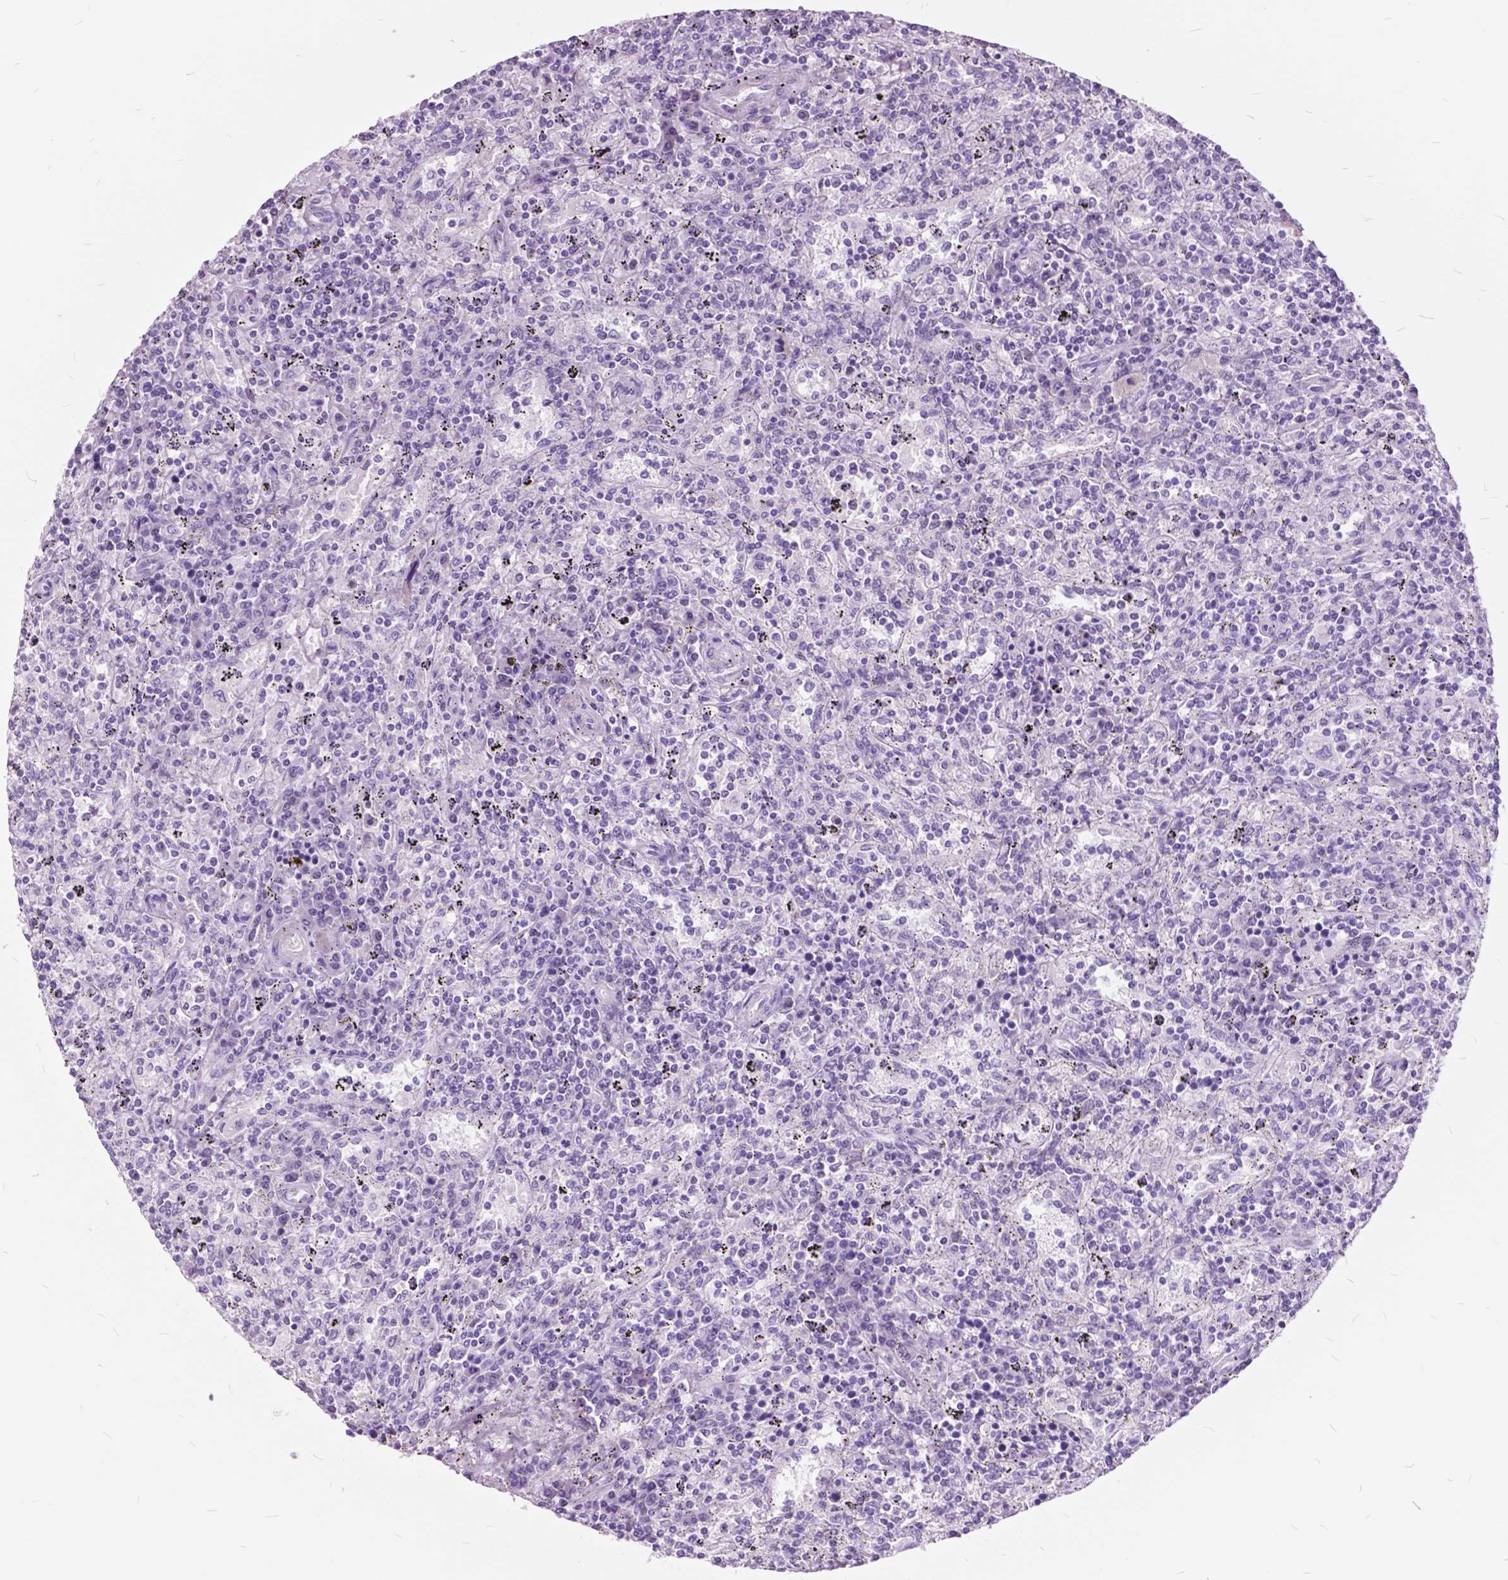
{"staining": {"intensity": "negative", "quantity": "none", "location": "none"}, "tissue": "lymphoma", "cell_type": "Tumor cells", "image_type": "cancer", "snomed": [{"axis": "morphology", "description": "Malignant lymphoma, non-Hodgkin's type, Low grade"}, {"axis": "topography", "description": "Spleen"}], "caption": "Immunohistochemistry (IHC) micrograph of neoplastic tissue: human low-grade malignant lymphoma, non-Hodgkin's type stained with DAB (3,3'-diaminobenzidine) demonstrates no significant protein staining in tumor cells. (DAB (3,3'-diaminobenzidine) immunohistochemistry, high magnification).", "gene": "GDF9", "patient": {"sex": "male", "age": 62}}